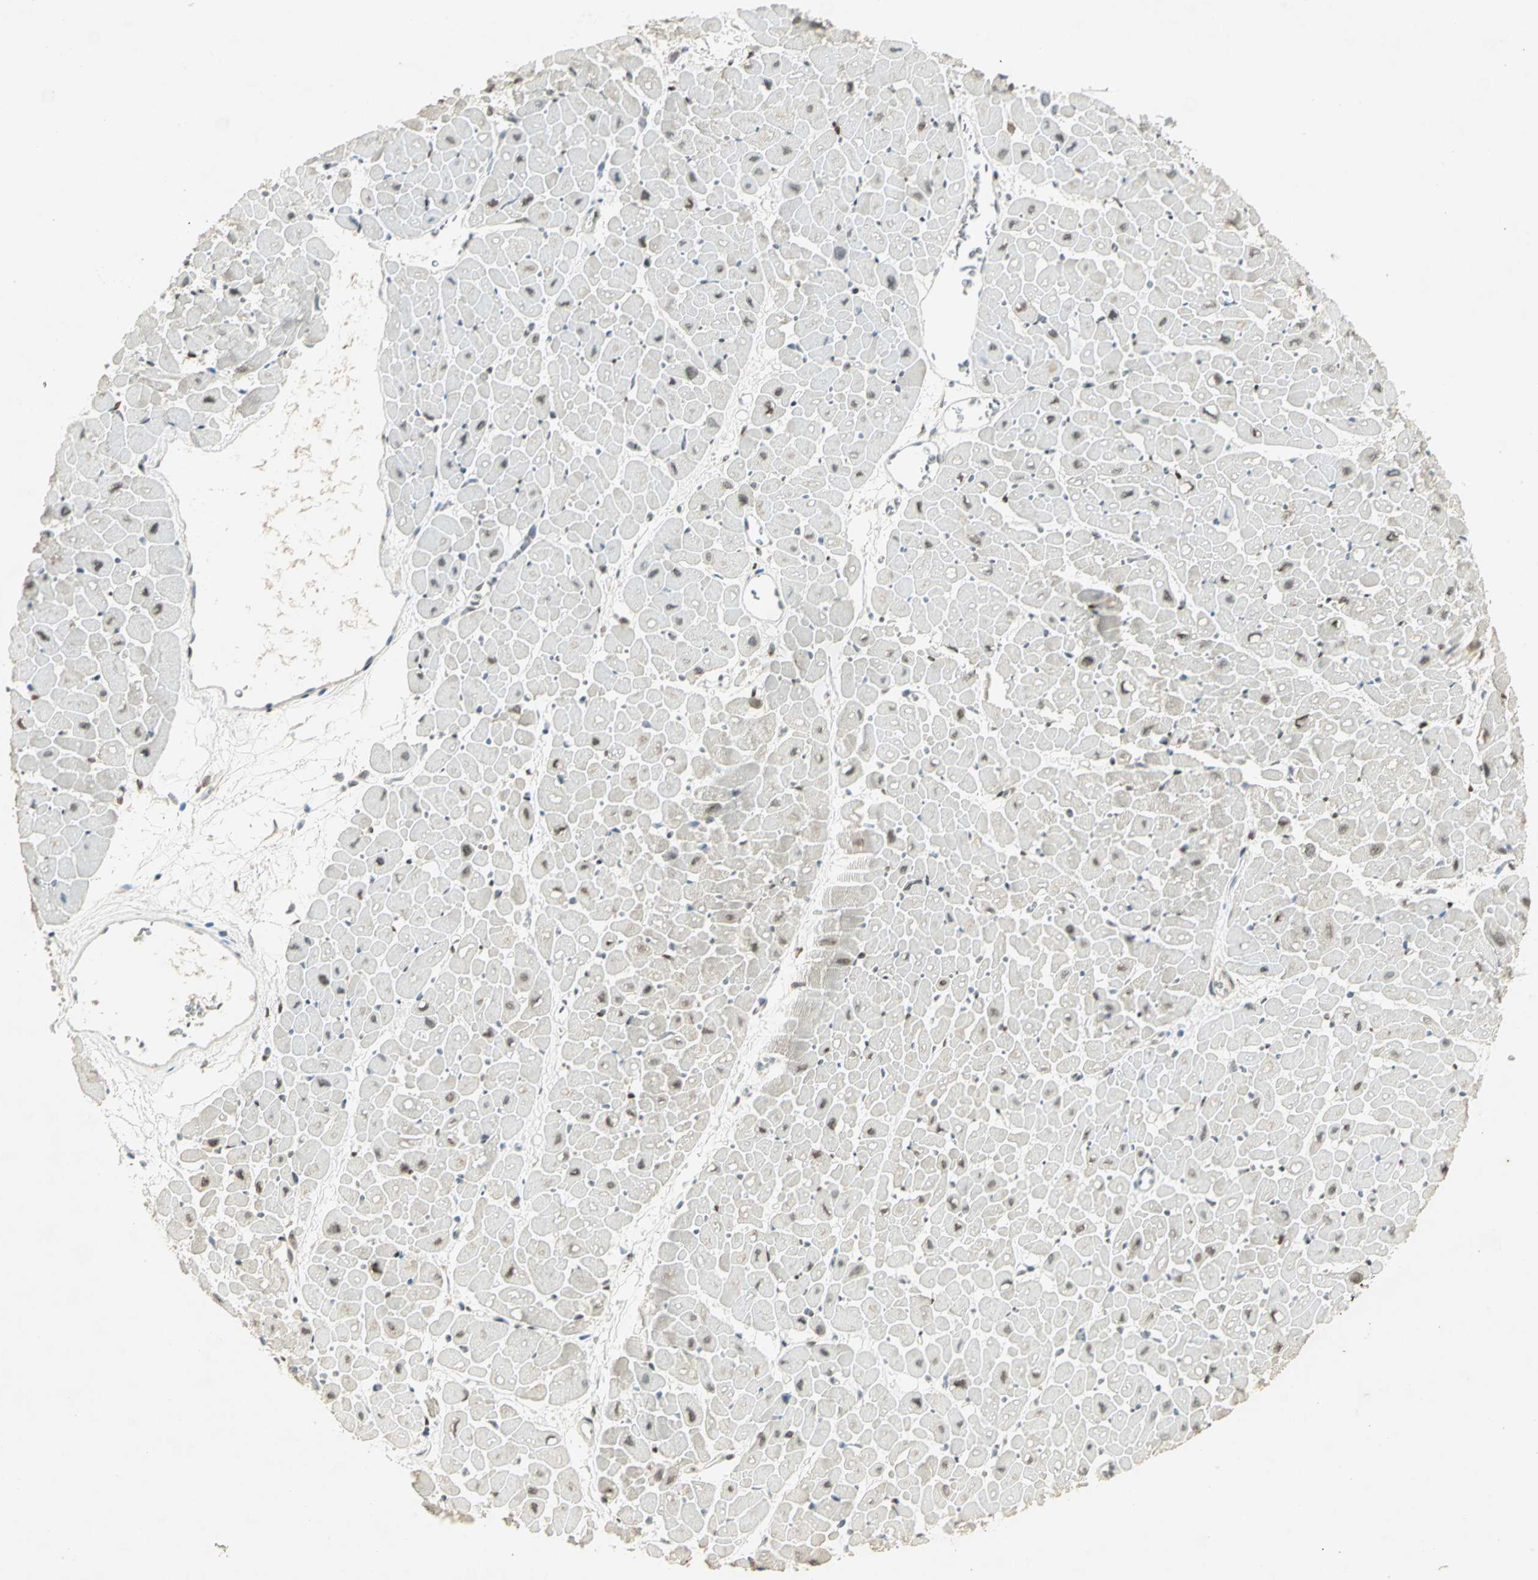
{"staining": {"intensity": "moderate", "quantity": "<25%", "location": "cytoplasmic/membranous"}, "tissue": "heart muscle", "cell_type": "Cardiomyocytes", "image_type": "normal", "snomed": [{"axis": "morphology", "description": "Normal tissue, NOS"}, {"axis": "topography", "description": "Heart"}], "caption": "A low amount of moderate cytoplasmic/membranous positivity is appreciated in approximately <25% of cardiomyocytes in unremarkable heart muscle. The staining is performed using DAB (3,3'-diaminobenzidine) brown chromogen to label protein expression. The nuclei are counter-stained blue using hematoxylin.", "gene": "AK6", "patient": {"sex": "male", "age": 45}}